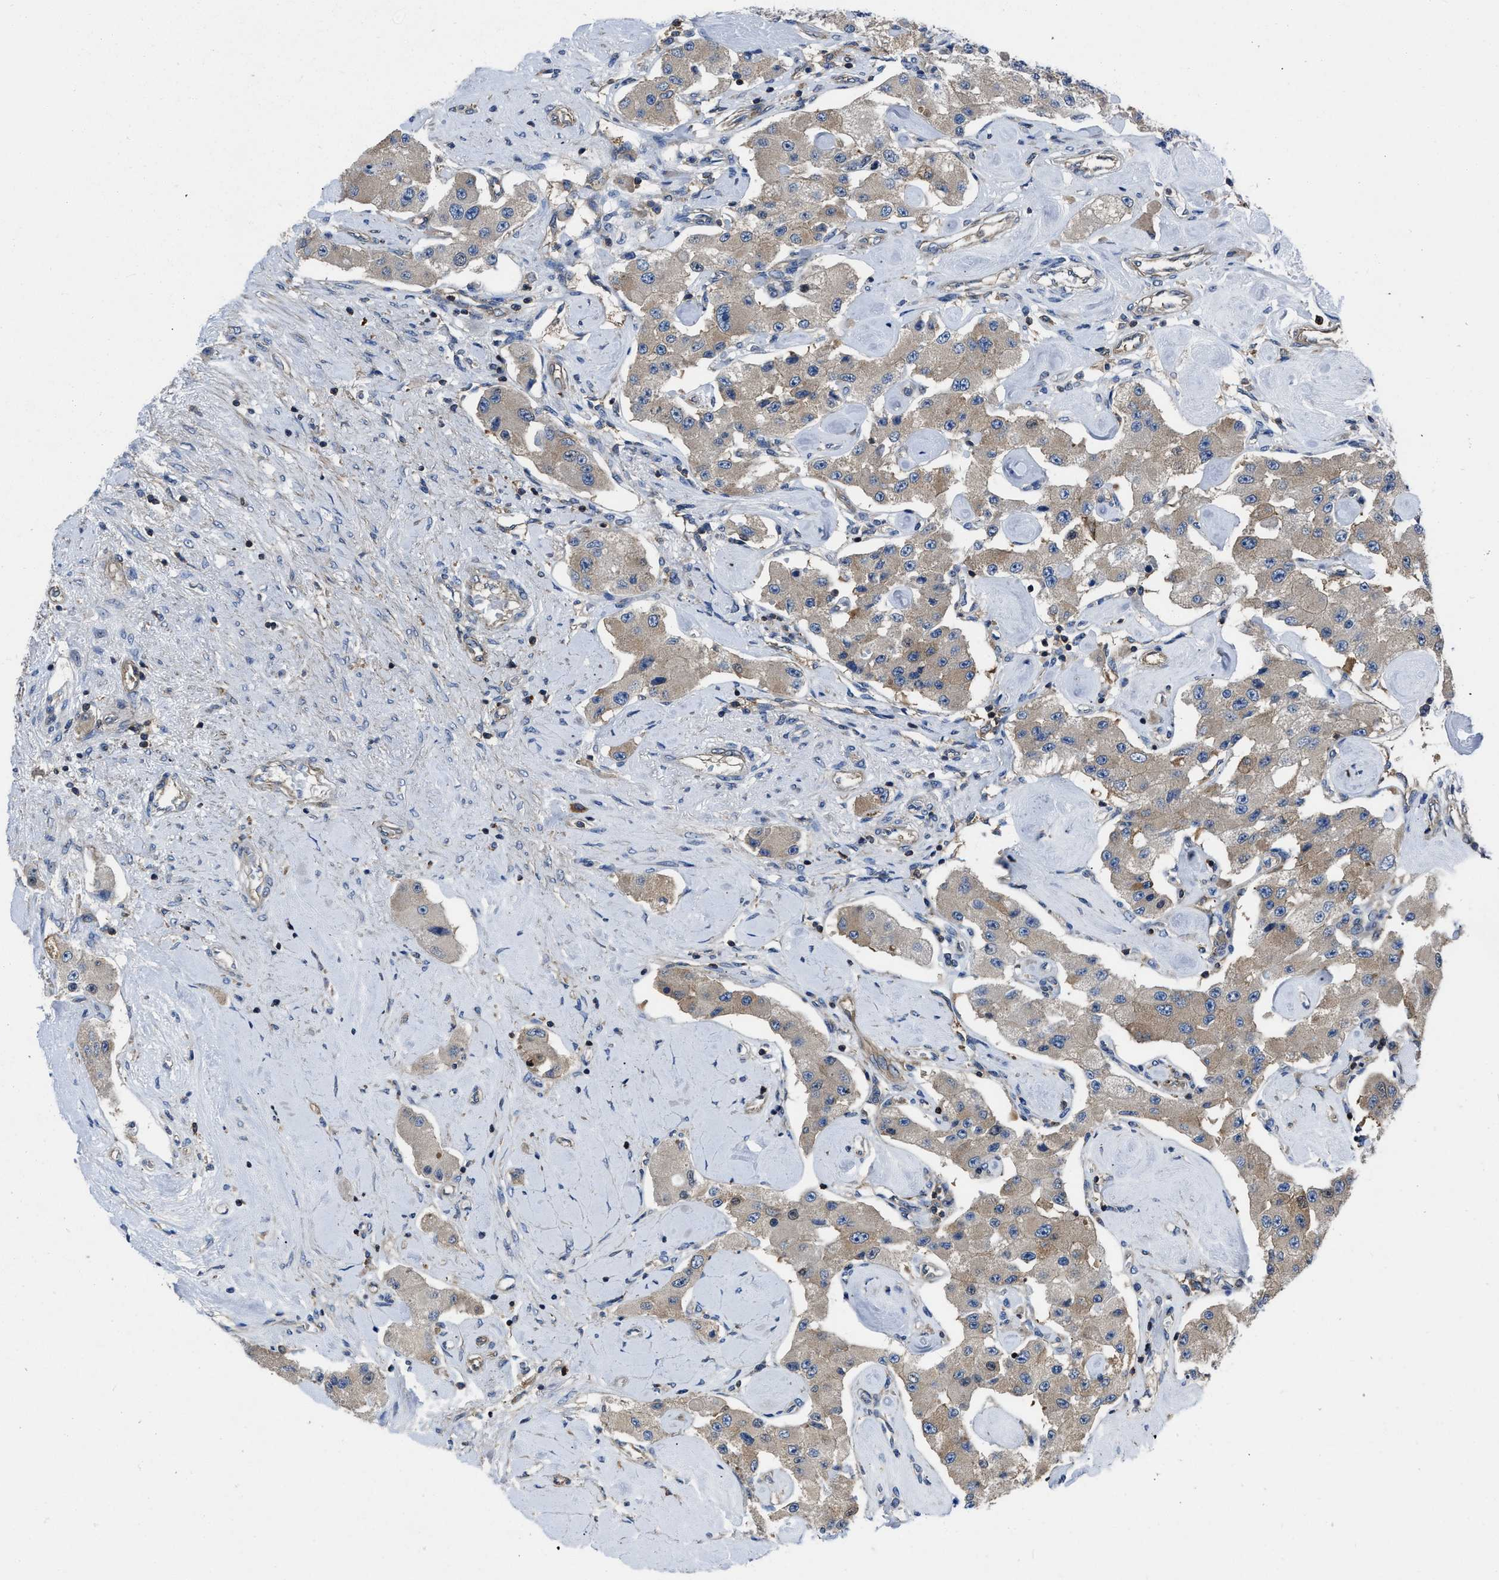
{"staining": {"intensity": "weak", "quantity": ">75%", "location": "cytoplasmic/membranous"}, "tissue": "carcinoid", "cell_type": "Tumor cells", "image_type": "cancer", "snomed": [{"axis": "morphology", "description": "Carcinoid, malignant, NOS"}, {"axis": "topography", "description": "Pancreas"}], "caption": "Protein expression analysis of human carcinoid (malignant) reveals weak cytoplasmic/membranous positivity in about >75% of tumor cells.", "gene": "YARS1", "patient": {"sex": "male", "age": 41}}